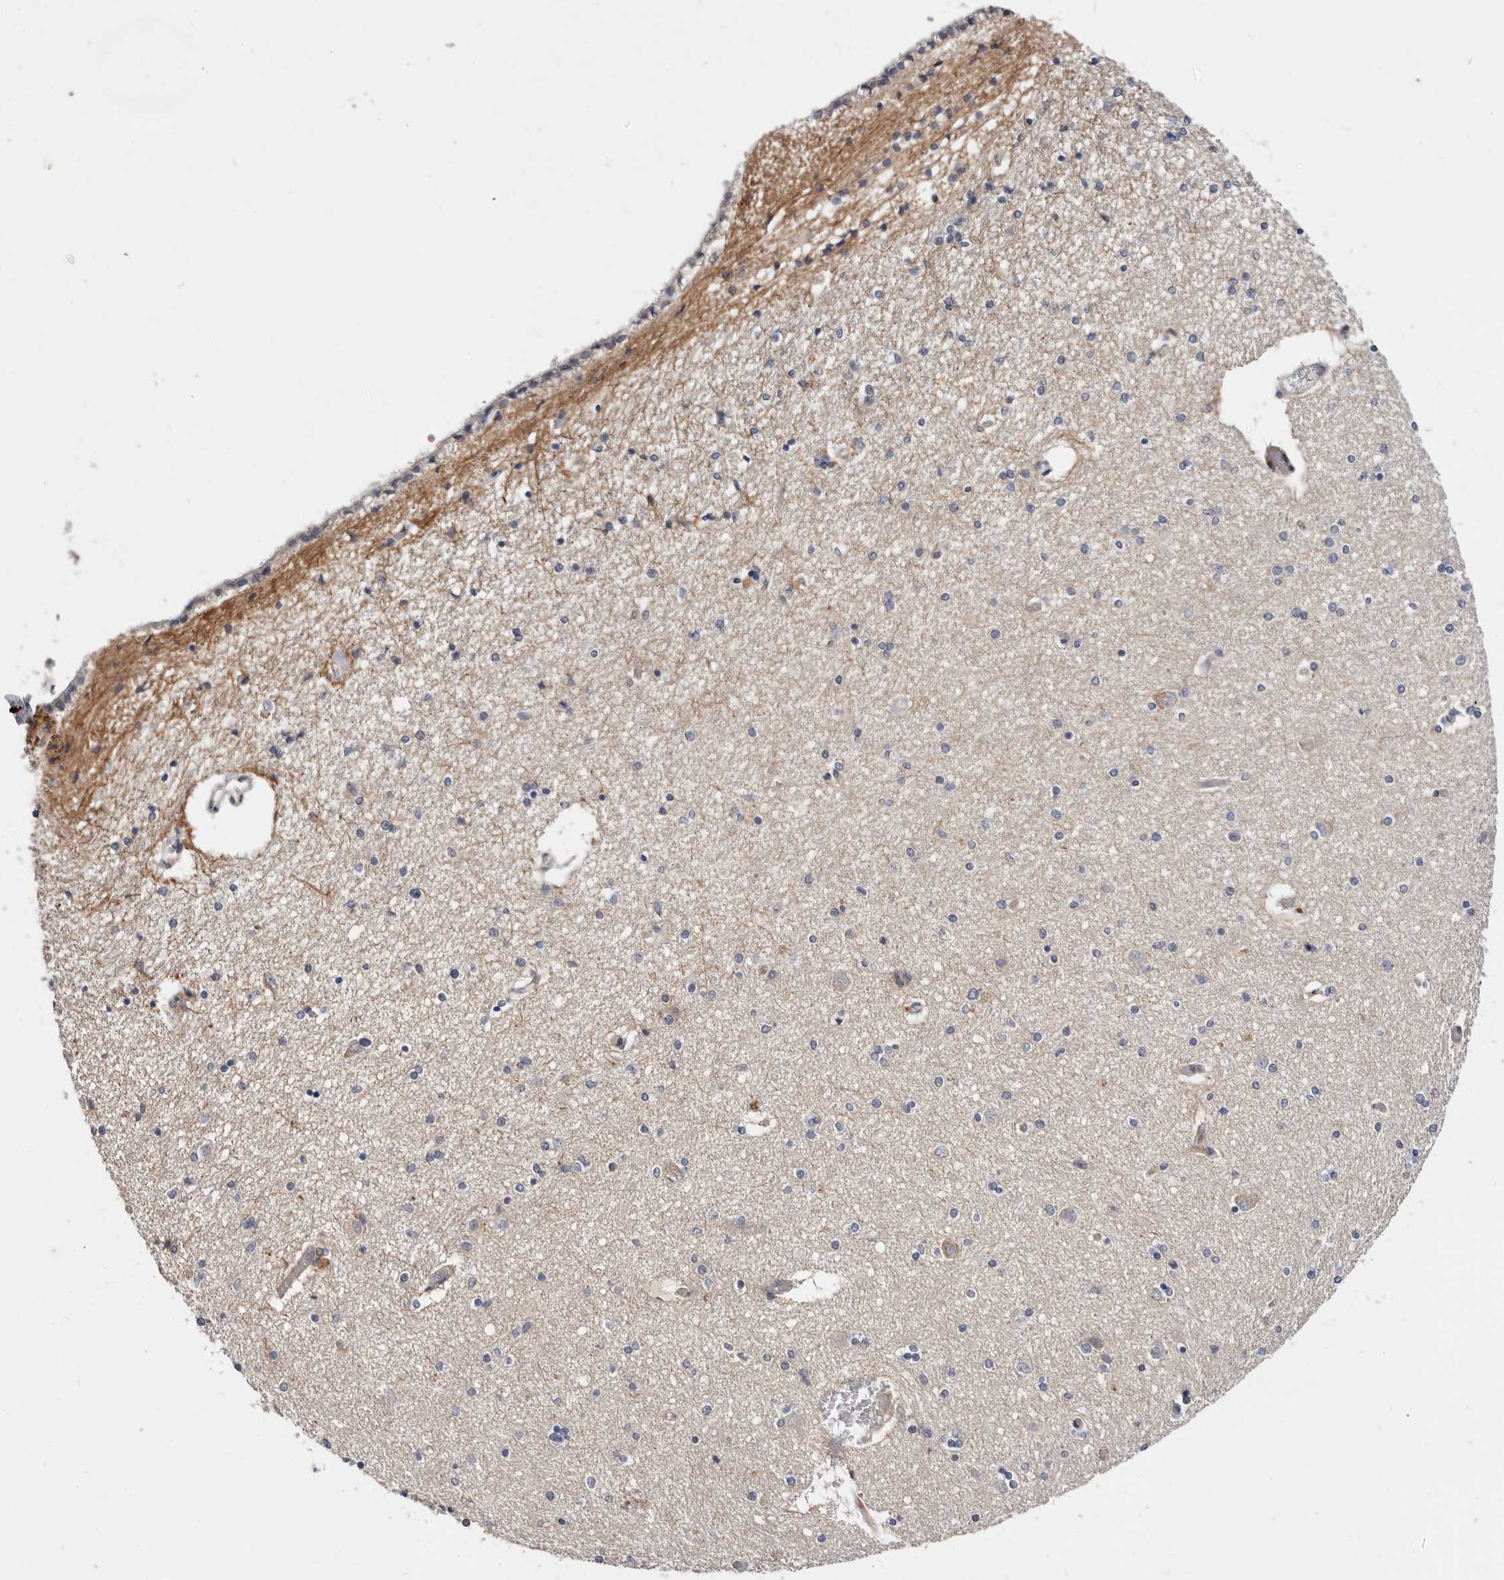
{"staining": {"intensity": "weak", "quantity": "<25%", "location": "cytoplasmic/membranous"}, "tissue": "hippocampus", "cell_type": "Glial cells", "image_type": "normal", "snomed": [{"axis": "morphology", "description": "Normal tissue, NOS"}, {"axis": "topography", "description": "Hippocampus"}], "caption": "An immunohistochemistry (IHC) histopathology image of normal hippocampus is shown. There is no staining in glial cells of hippocampus.", "gene": "USH1C", "patient": {"sex": "female", "age": 54}}